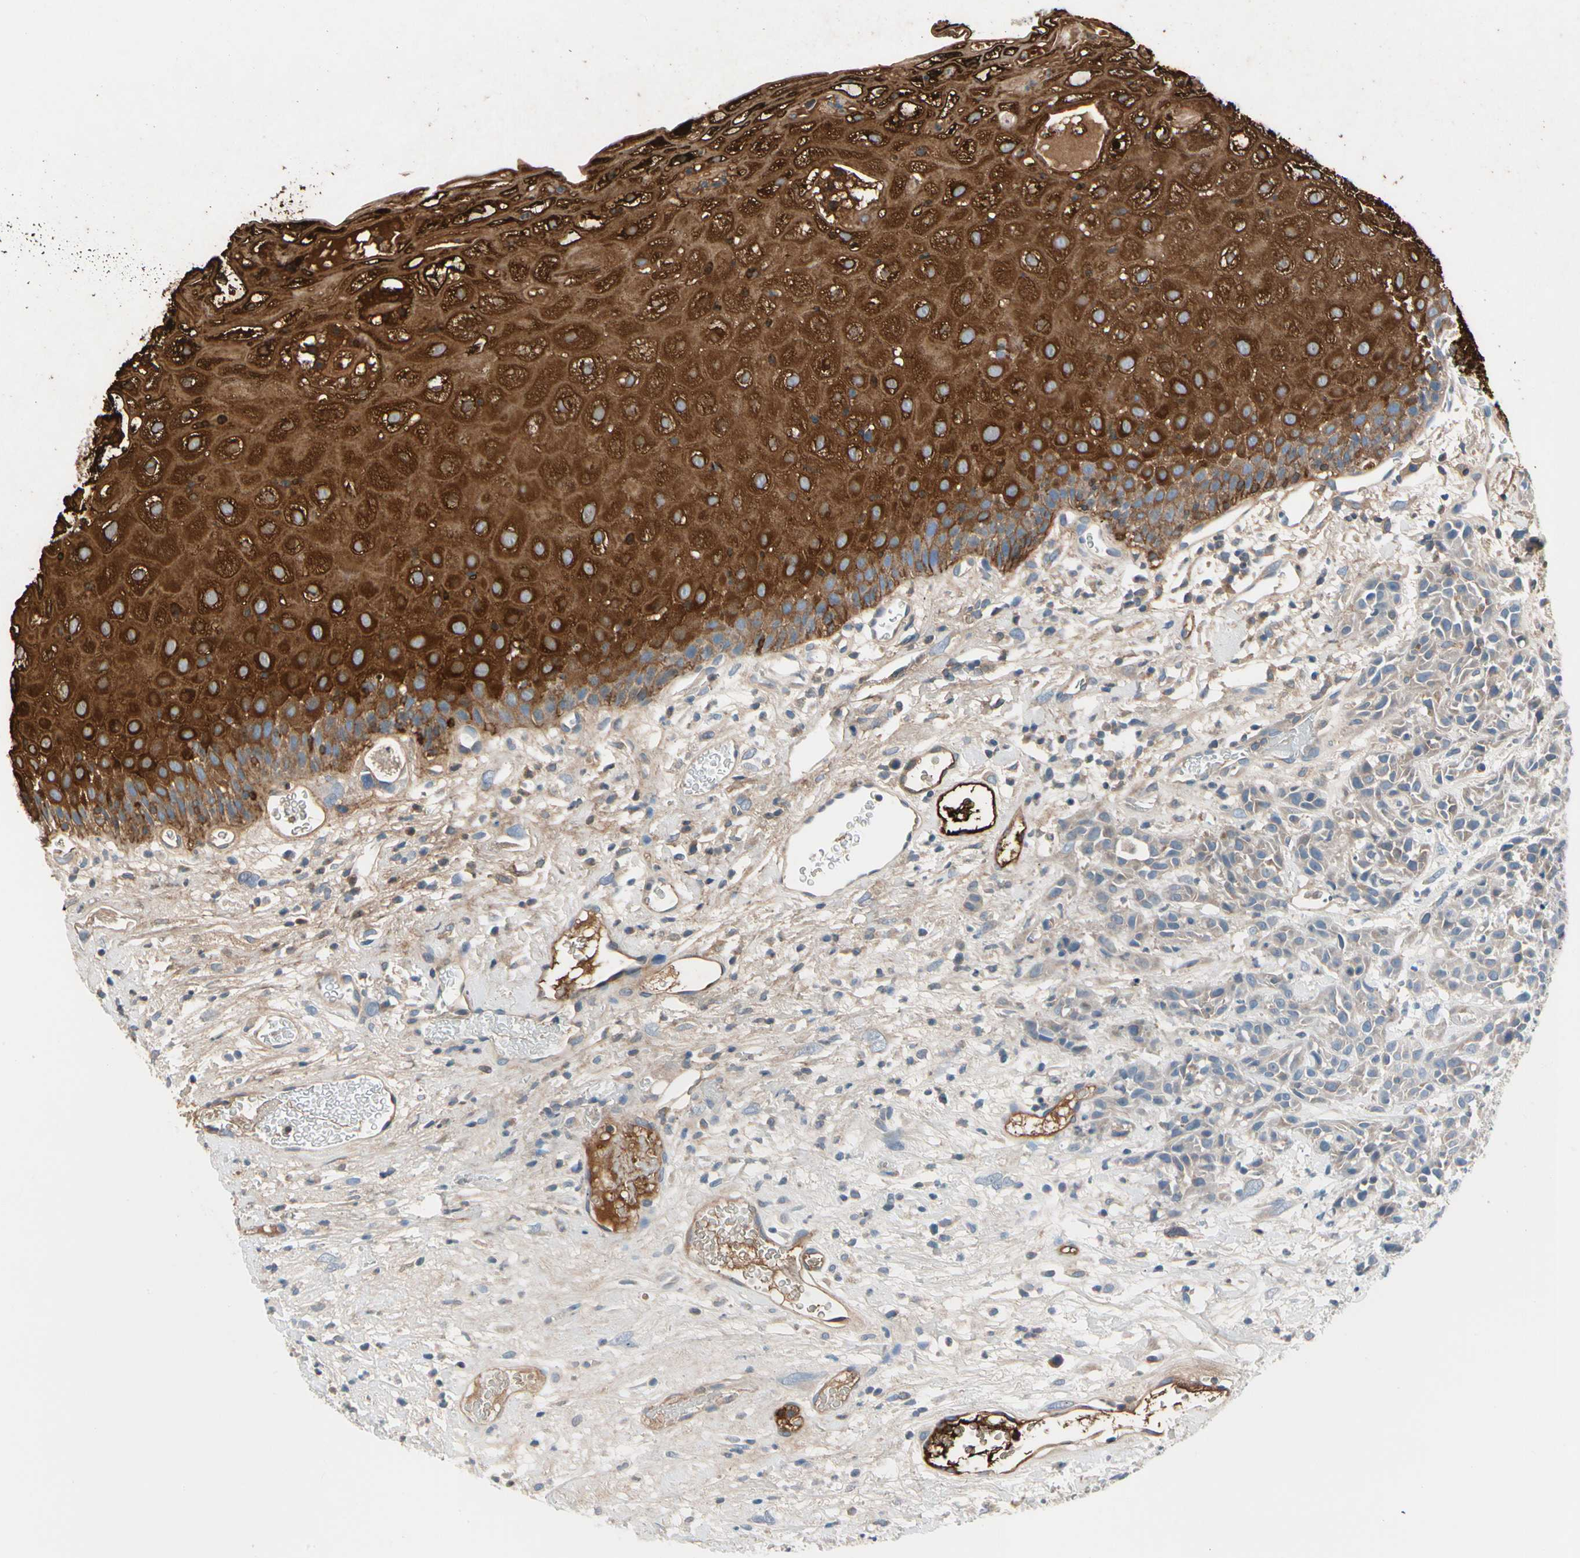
{"staining": {"intensity": "strong", "quantity": ">75%", "location": "cytoplasmic/membranous"}, "tissue": "head and neck cancer", "cell_type": "Tumor cells", "image_type": "cancer", "snomed": [{"axis": "morphology", "description": "Normal tissue, NOS"}, {"axis": "morphology", "description": "Squamous cell carcinoma, NOS"}, {"axis": "topography", "description": "Cartilage tissue"}, {"axis": "topography", "description": "Head-Neck"}], "caption": "Head and neck cancer (squamous cell carcinoma) stained with a brown dye reveals strong cytoplasmic/membranous positive expression in about >75% of tumor cells.", "gene": "STK40", "patient": {"sex": "male", "age": 62}}